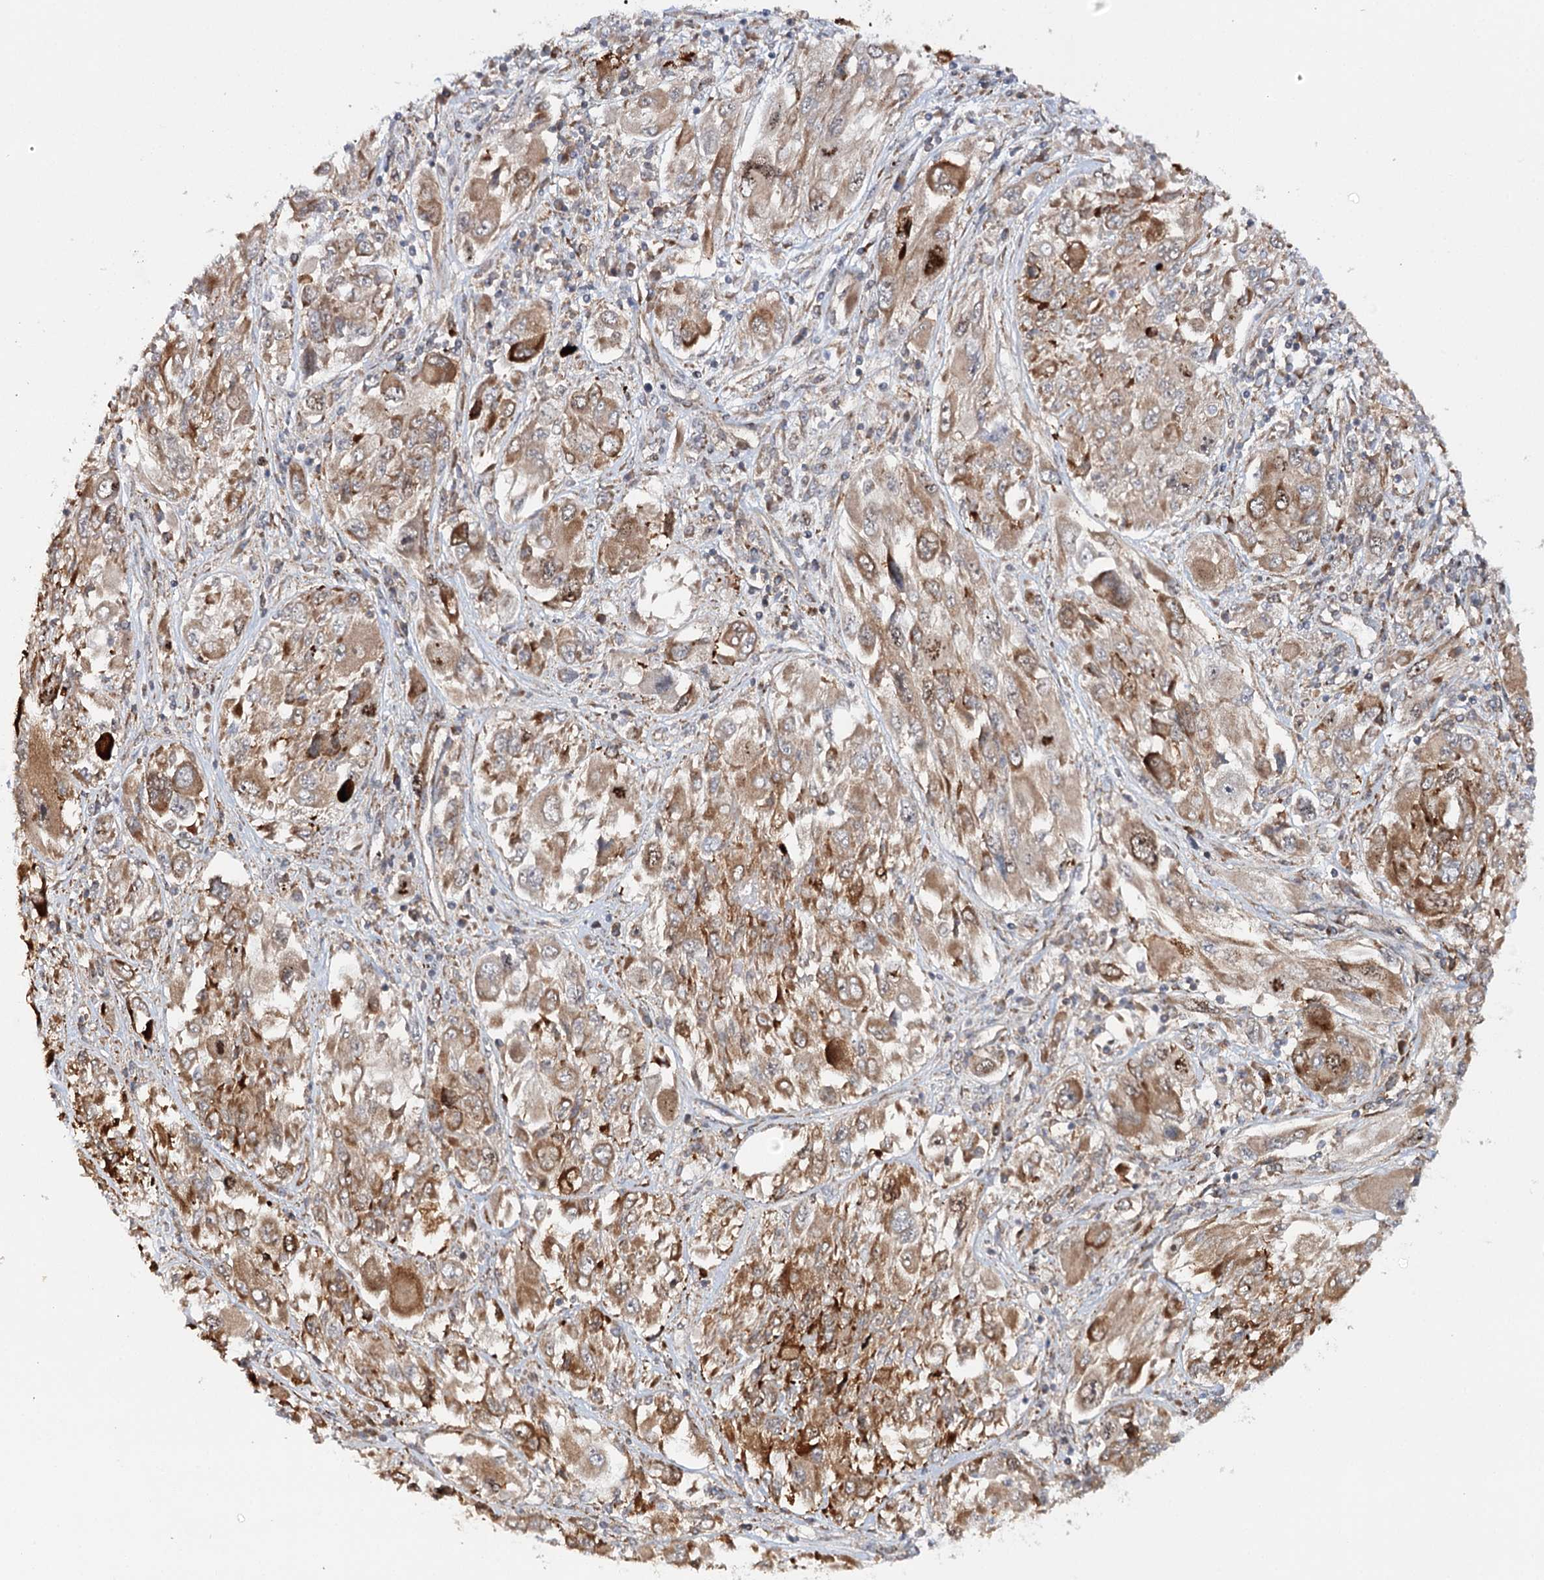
{"staining": {"intensity": "moderate", "quantity": ">75%", "location": "cytoplasmic/membranous"}, "tissue": "melanoma", "cell_type": "Tumor cells", "image_type": "cancer", "snomed": [{"axis": "morphology", "description": "Malignant melanoma, NOS"}, {"axis": "topography", "description": "Skin"}], "caption": "This is a photomicrograph of immunohistochemistry (IHC) staining of malignant melanoma, which shows moderate expression in the cytoplasmic/membranous of tumor cells.", "gene": "MKNK1", "patient": {"sex": "female", "age": 91}}